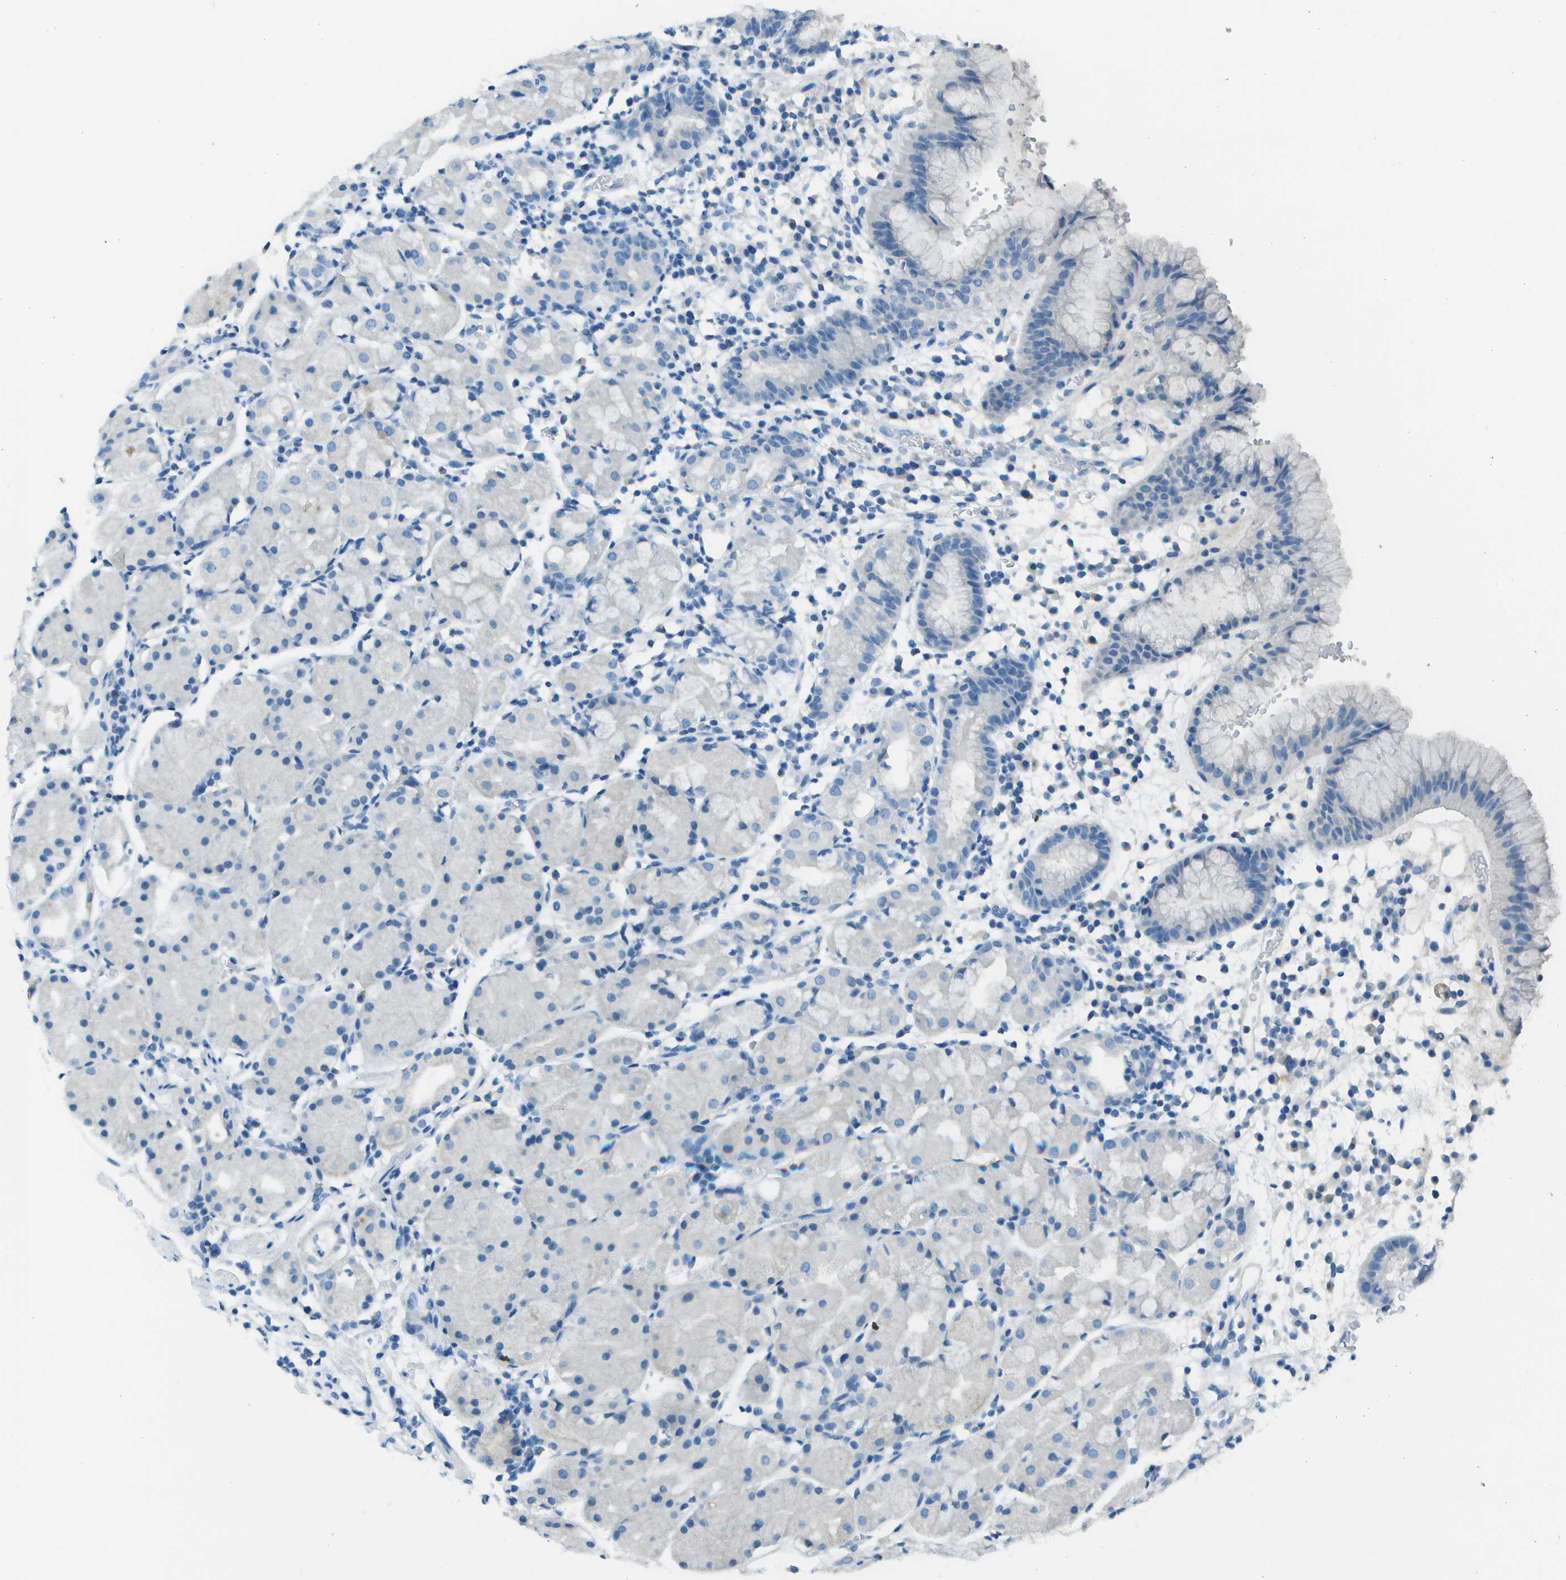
{"staining": {"intensity": "negative", "quantity": "none", "location": "none"}, "tissue": "stomach", "cell_type": "Glandular cells", "image_type": "normal", "snomed": [{"axis": "morphology", "description": "Normal tissue, NOS"}, {"axis": "topography", "description": "Stomach"}, {"axis": "topography", "description": "Stomach, lower"}], "caption": "A micrograph of human stomach is negative for staining in glandular cells.", "gene": "FGF1", "patient": {"sex": "female", "age": 75}}